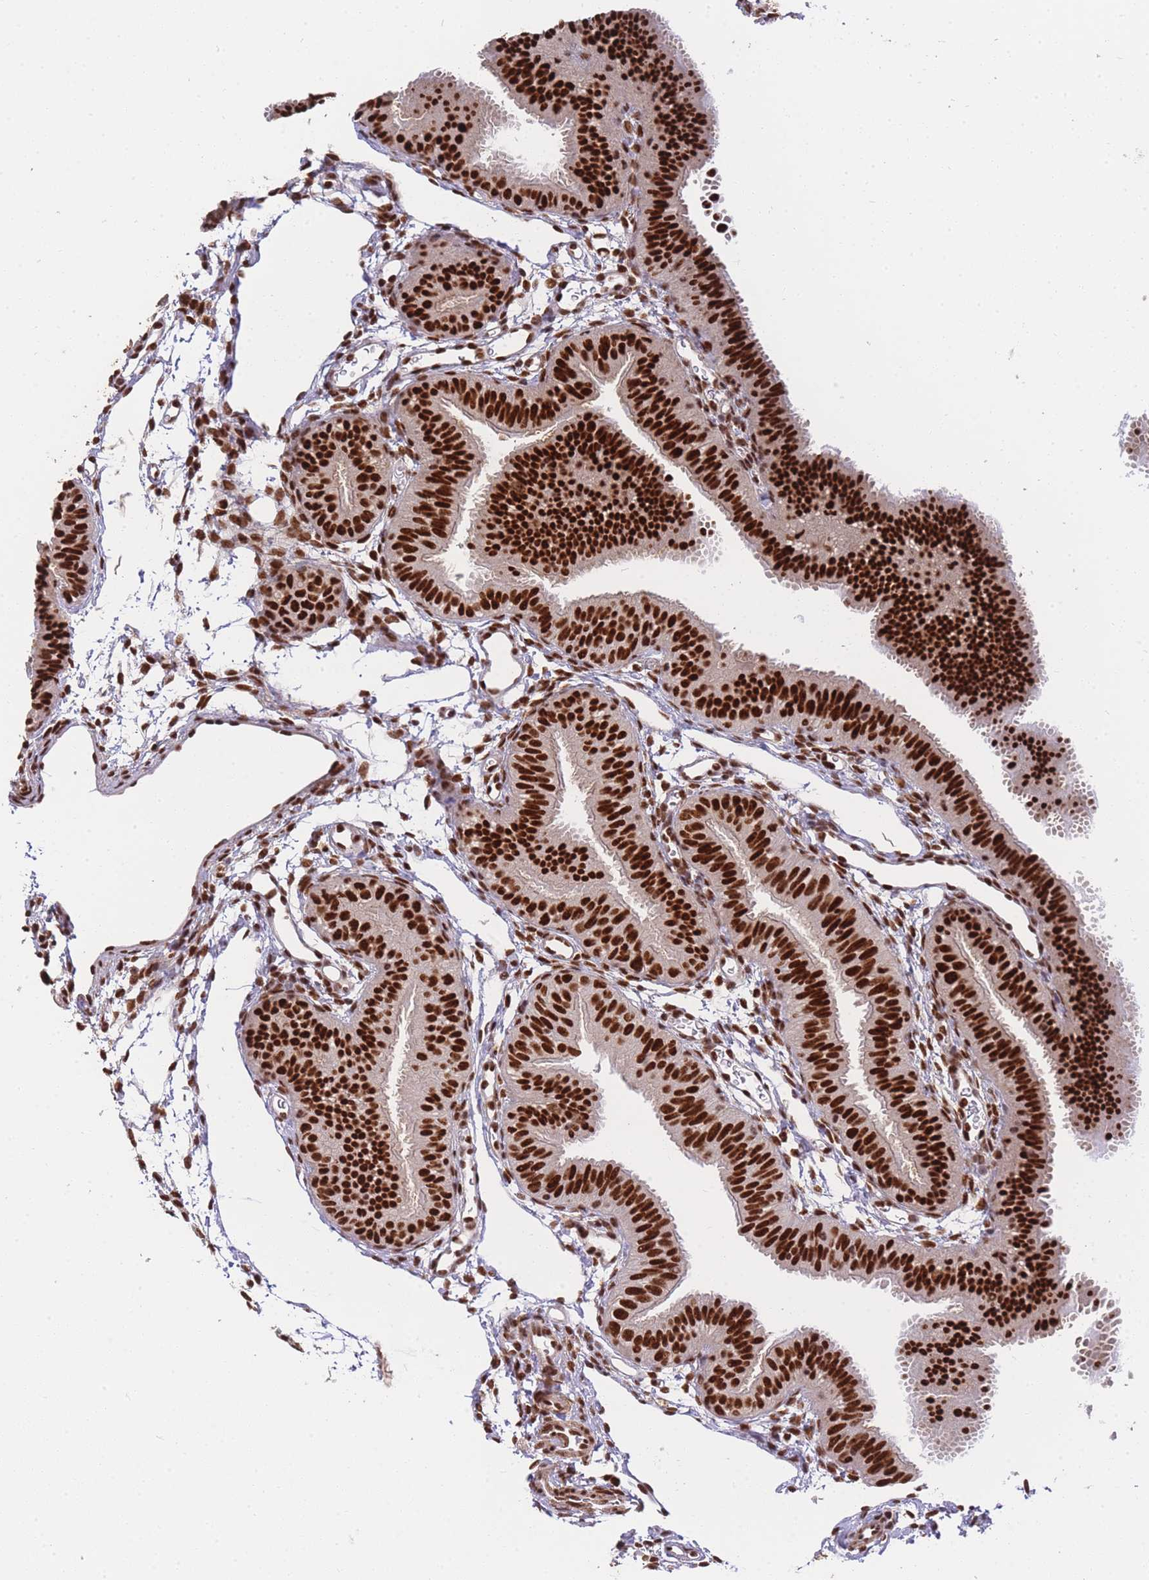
{"staining": {"intensity": "strong", "quantity": ">75%", "location": "nuclear"}, "tissue": "fallopian tube", "cell_type": "Glandular cells", "image_type": "normal", "snomed": [{"axis": "morphology", "description": "Normal tissue, NOS"}, {"axis": "topography", "description": "Fallopian tube"}], "caption": "Immunohistochemistry (DAB (3,3'-diaminobenzidine)) staining of benign fallopian tube shows strong nuclear protein positivity in approximately >75% of glandular cells. The staining is performed using DAB (3,3'-diaminobenzidine) brown chromogen to label protein expression. The nuclei are counter-stained blue using hematoxylin.", "gene": "PRKDC", "patient": {"sex": "female", "age": 35}}